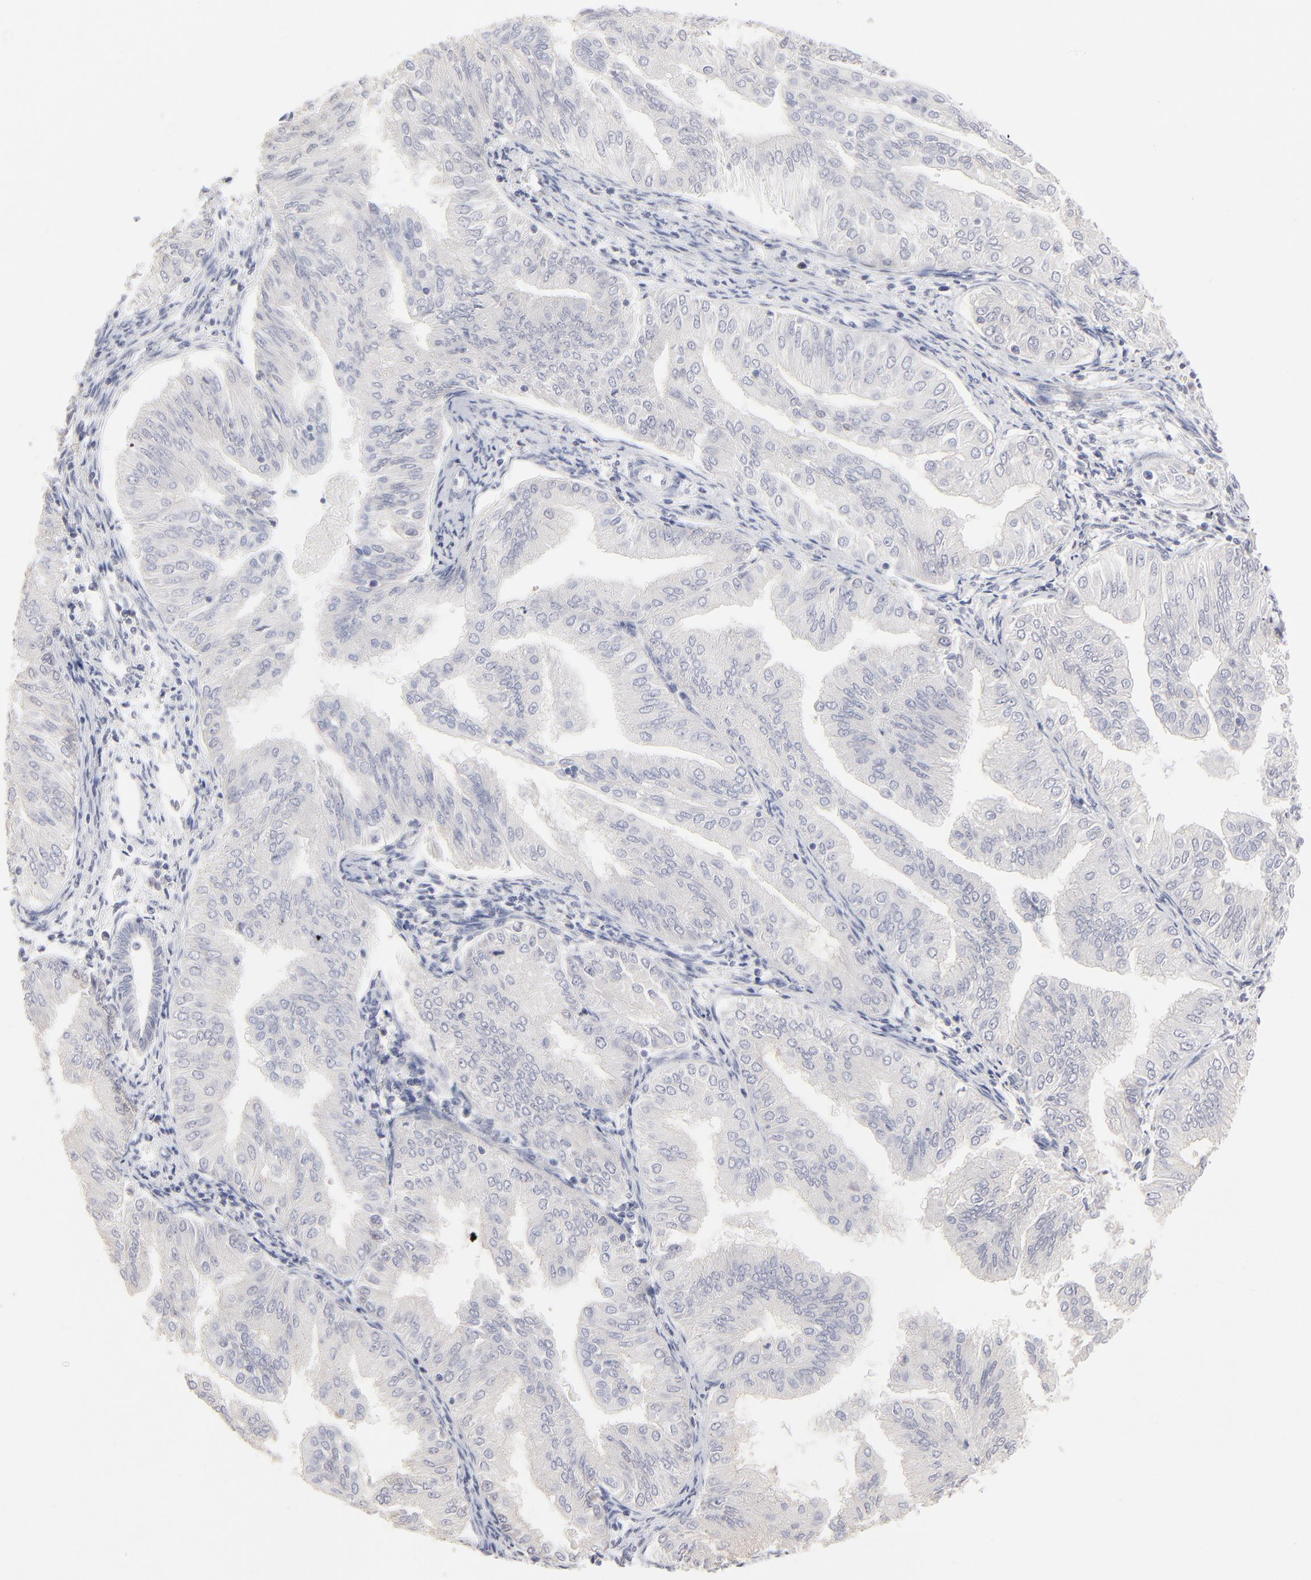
{"staining": {"intensity": "negative", "quantity": "none", "location": "none"}, "tissue": "endometrial cancer", "cell_type": "Tumor cells", "image_type": "cancer", "snomed": [{"axis": "morphology", "description": "Adenocarcinoma, NOS"}, {"axis": "topography", "description": "Endometrium"}], "caption": "The histopathology image exhibits no staining of tumor cells in adenocarcinoma (endometrial).", "gene": "RBM3", "patient": {"sex": "female", "age": 53}}